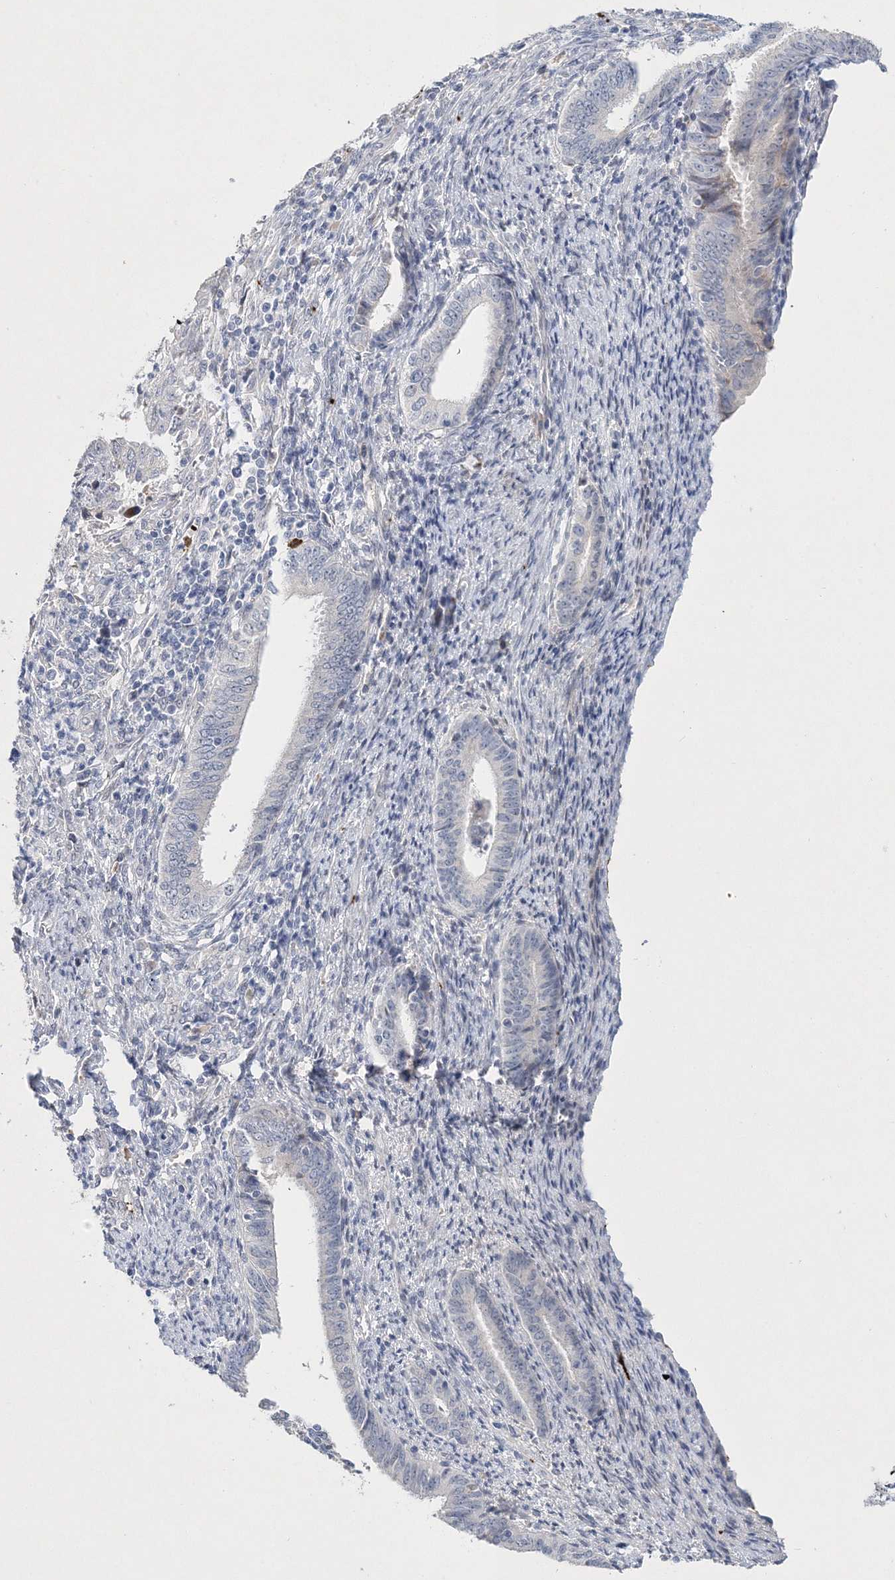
{"staining": {"intensity": "negative", "quantity": "none", "location": "none"}, "tissue": "endometrial cancer", "cell_type": "Tumor cells", "image_type": "cancer", "snomed": [{"axis": "morphology", "description": "Adenocarcinoma, NOS"}, {"axis": "topography", "description": "Endometrium"}], "caption": "The photomicrograph reveals no staining of tumor cells in endometrial adenocarcinoma.", "gene": "MYOZ2", "patient": {"sex": "female", "age": 51}}